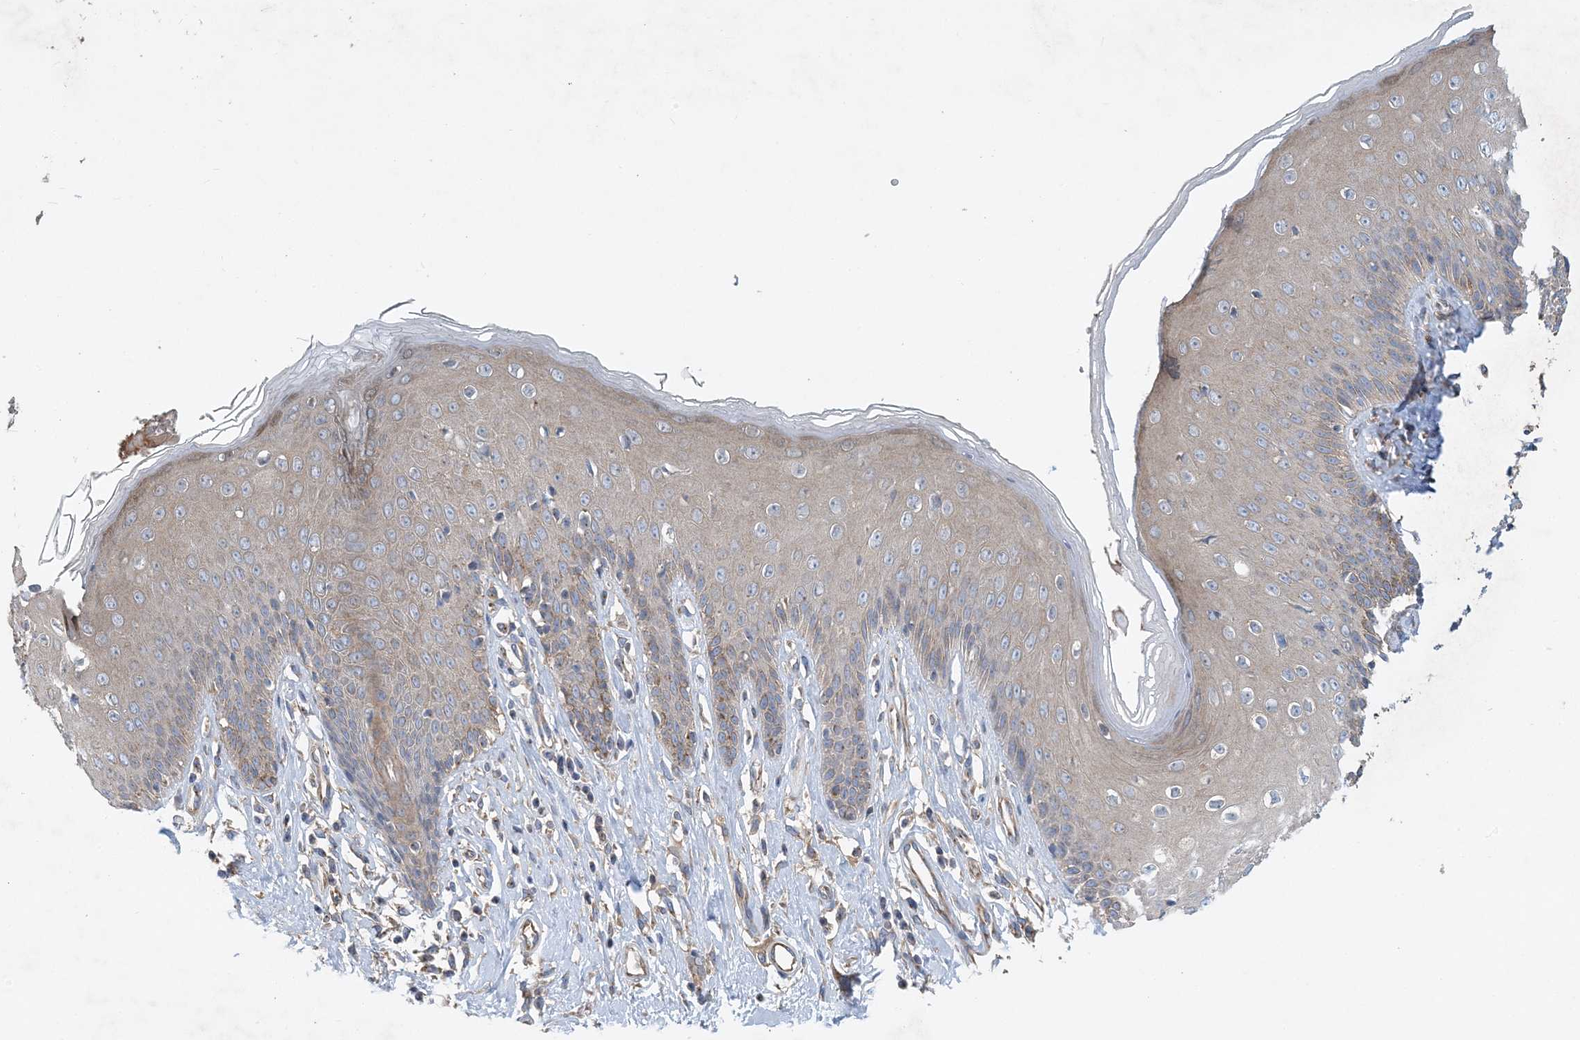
{"staining": {"intensity": "moderate", "quantity": "<25%", "location": "cytoplasmic/membranous"}, "tissue": "skin", "cell_type": "Epidermal cells", "image_type": "normal", "snomed": [{"axis": "morphology", "description": "Normal tissue, NOS"}, {"axis": "morphology", "description": "Squamous cell carcinoma, NOS"}, {"axis": "topography", "description": "Vulva"}], "caption": "An immunohistochemistry (IHC) histopathology image of benign tissue is shown. Protein staining in brown highlights moderate cytoplasmic/membranous positivity in skin within epidermal cells.", "gene": "SIDT1", "patient": {"sex": "female", "age": 85}}